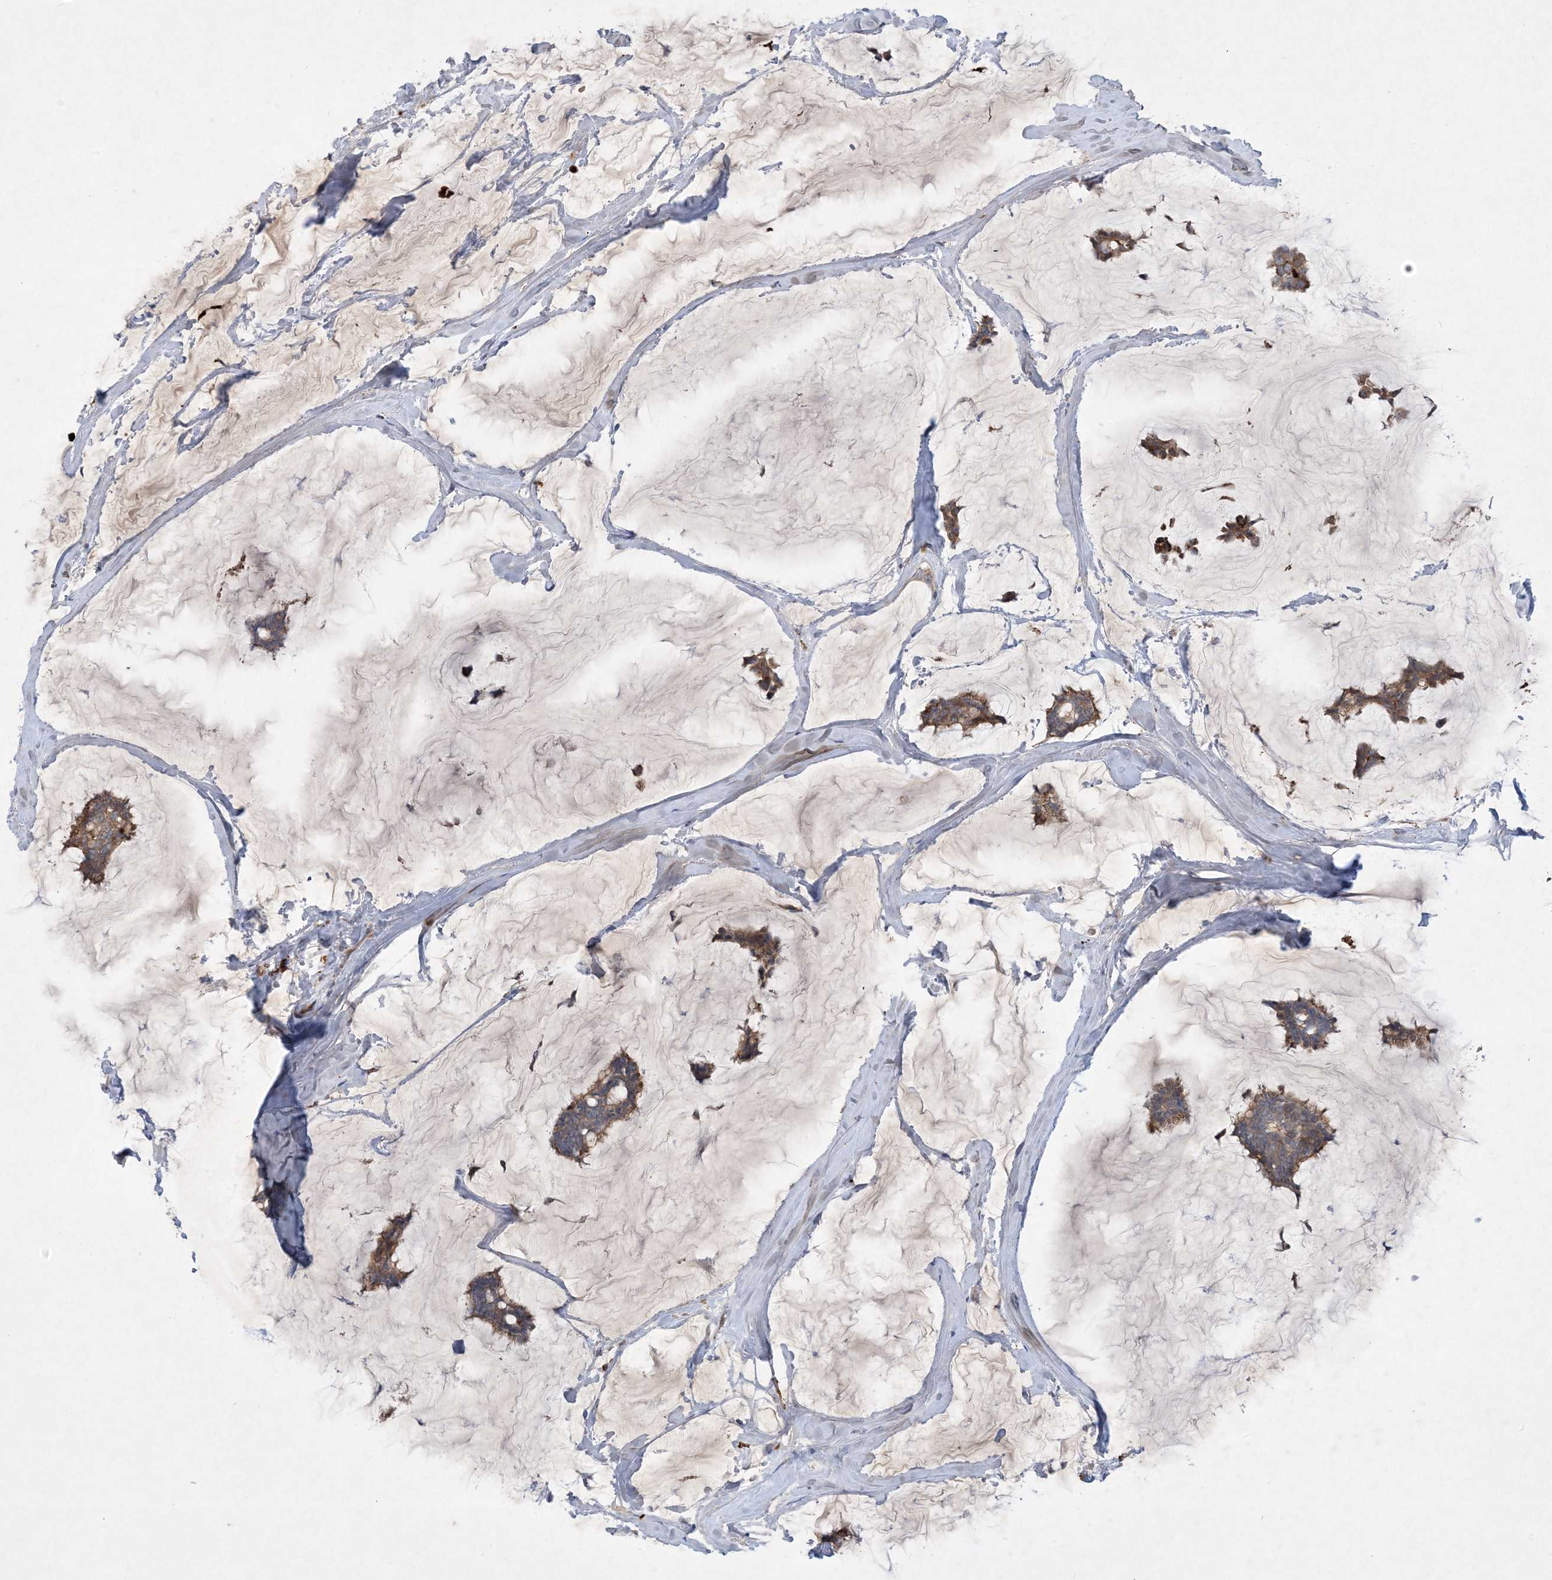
{"staining": {"intensity": "moderate", "quantity": ">75%", "location": "cytoplasmic/membranous"}, "tissue": "breast cancer", "cell_type": "Tumor cells", "image_type": "cancer", "snomed": [{"axis": "morphology", "description": "Duct carcinoma"}, {"axis": "topography", "description": "Breast"}], "caption": "Invasive ductal carcinoma (breast) stained with DAB immunohistochemistry demonstrates medium levels of moderate cytoplasmic/membranous positivity in approximately >75% of tumor cells. The protein of interest is shown in brown color, while the nuclei are stained blue.", "gene": "MASP2", "patient": {"sex": "female", "age": 93}}